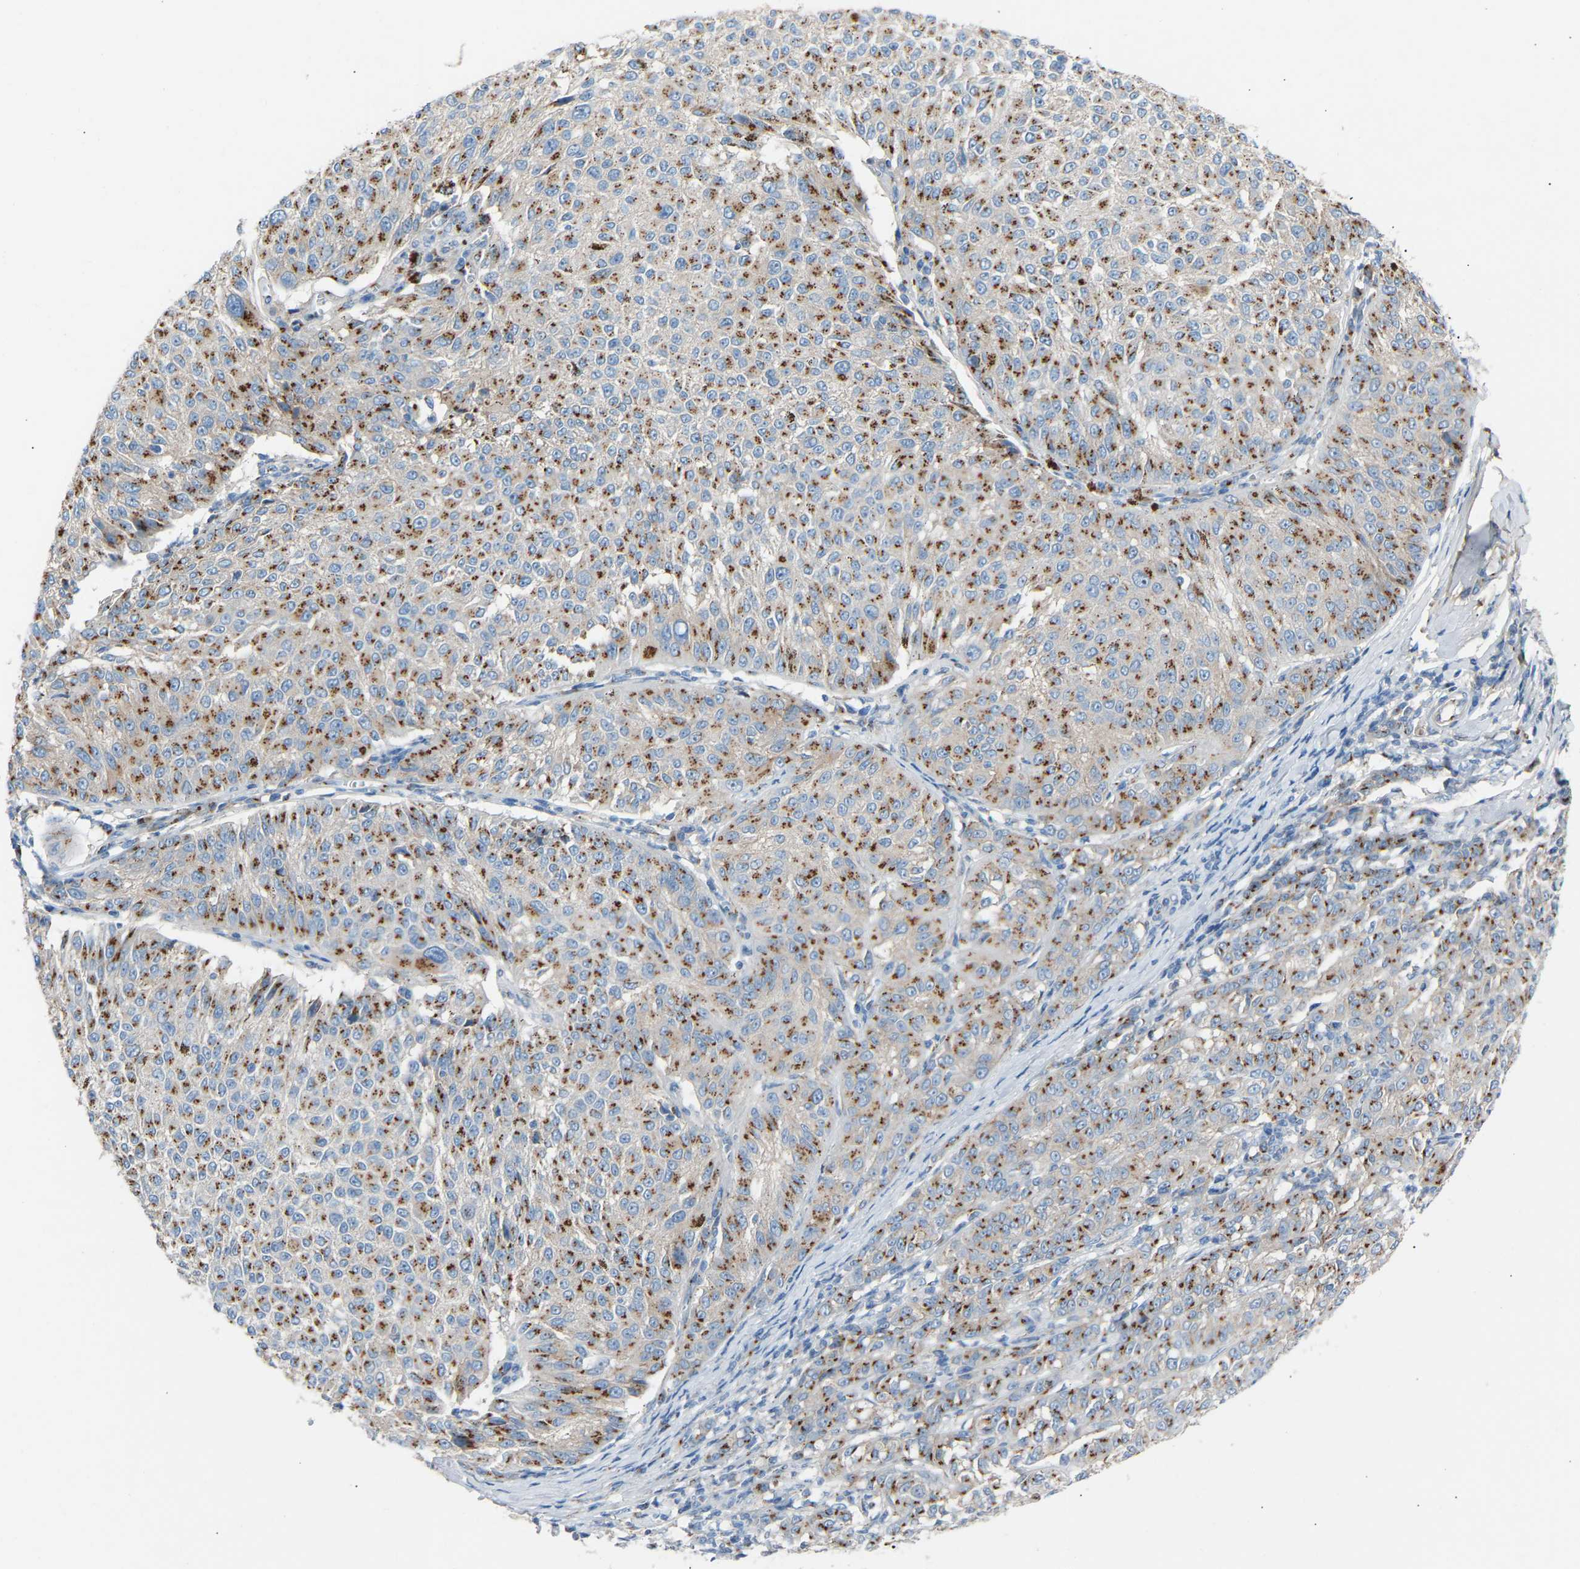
{"staining": {"intensity": "moderate", "quantity": ">75%", "location": "cytoplasmic/membranous"}, "tissue": "melanoma", "cell_type": "Tumor cells", "image_type": "cancer", "snomed": [{"axis": "morphology", "description": "Malignant melanoma, NOS"}, {"axis": "topography", "description": "Skin"}], "caption": "The micrograph exhibits staining of malignant melanoma, revealing moderate cytoplasmic/membranous protein staining (brown color) within tumor cells.", "gene": "CYREN", "patient": {"sex": "female", "age": 72}}